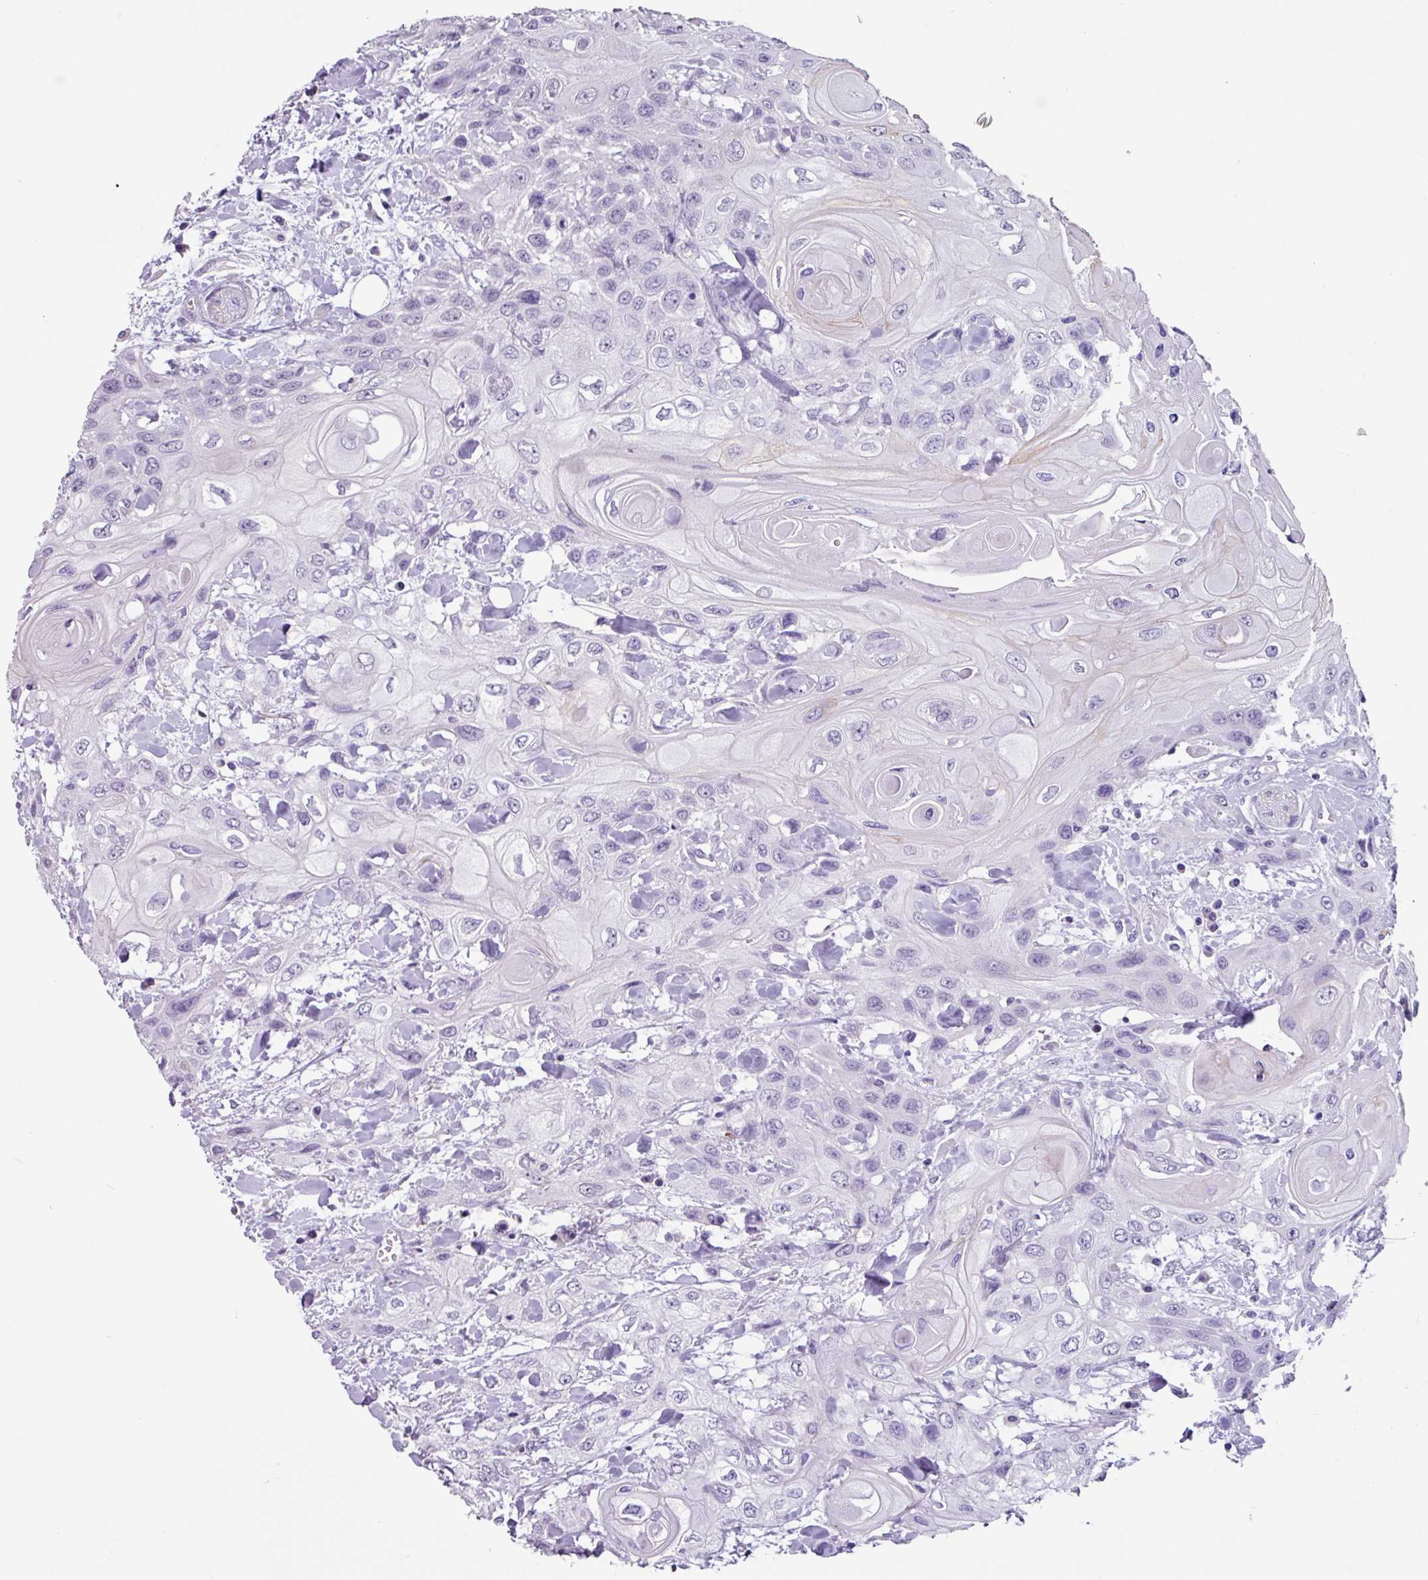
{"staining": {"intensity": "negative", "quantity": "none", "location": "none"}, "tissue": "head and neck cancer", "cell_type": "Tumor cells", "image_type": "cancer", "snomed": [{"axis": "morphology", "description": "Squamous cell carcinoma, NOS"}, {"axis": "topography", "description": "Head-Neck"}], "caption": "There is no significant expression in tumor cells of head and neck cancer (squamous cell carcinoma).", "gene": "OTX1", "patient": {"sex": "female", "age": 43}}